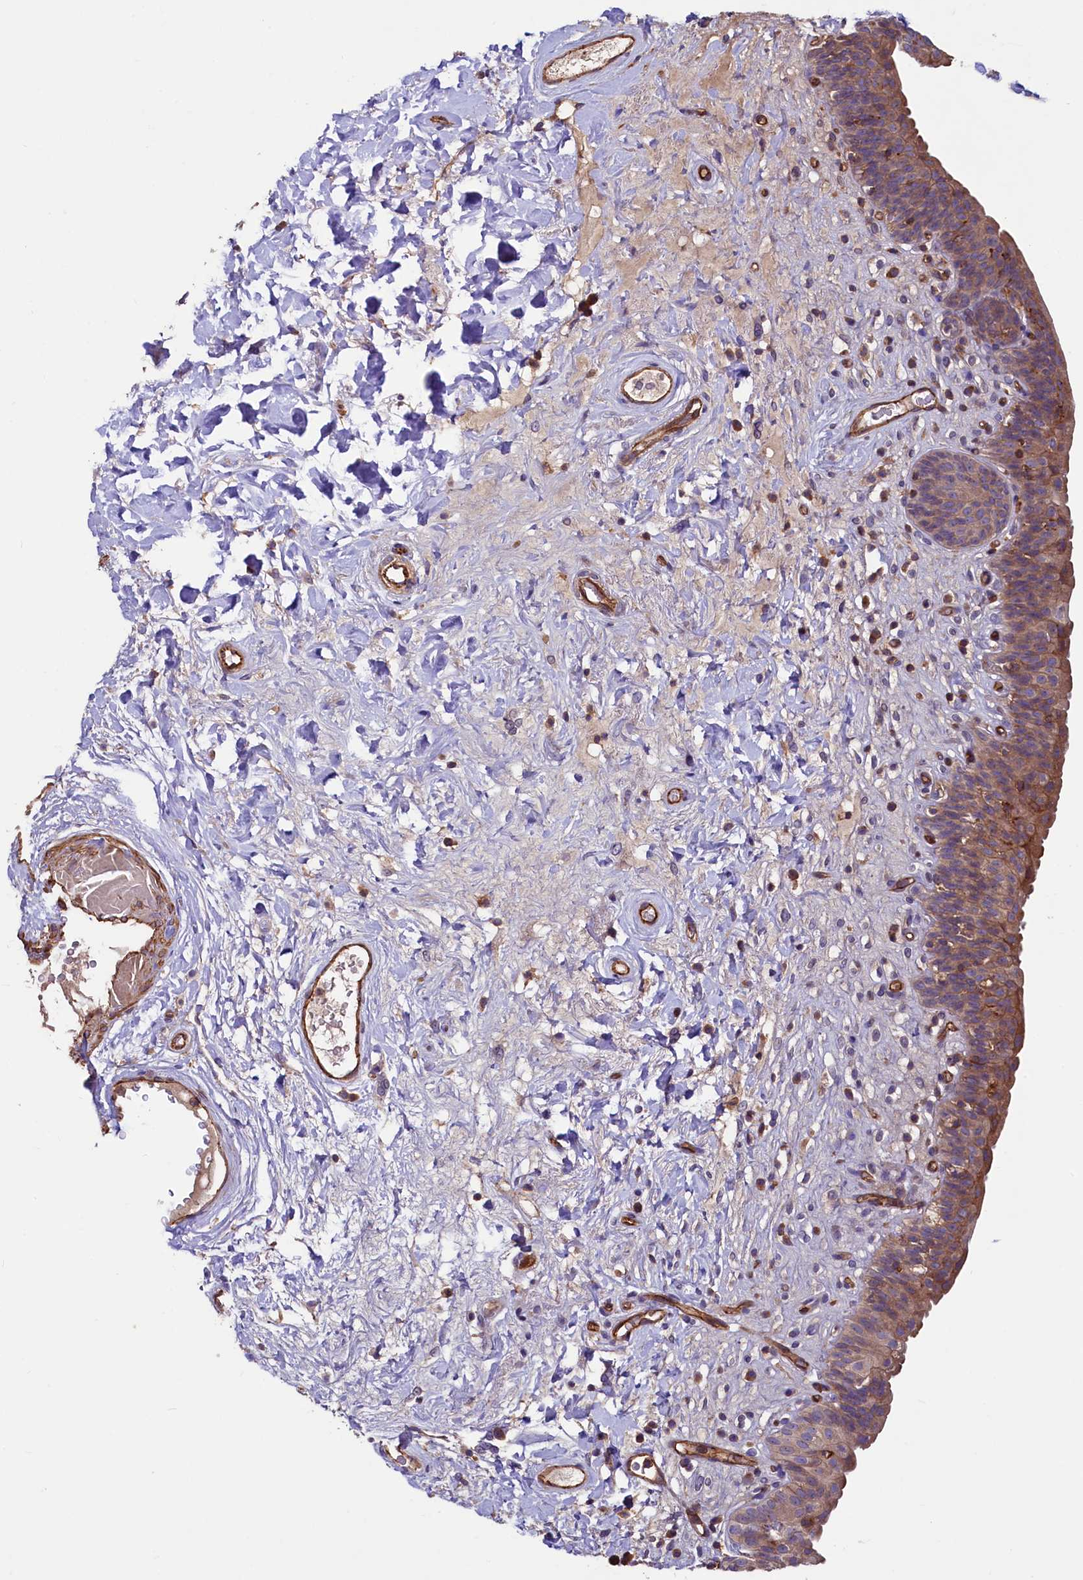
{"staining": {"intensity": "moderate", "quantity": "25%-75%", "location": "cytoplasmic/membranous"}, "tissue": "urinary bladder", "cell_type": "Urothelial cells", "image_type": "normal", "snomed": [{"axis": "morphology", "description": "Normal tissue, NOS"}, {"axis": "topography", "description": "Urinary bladder"}], "caption": "Urinary bladder stained with DAB (3,3'-diaminobenzidine) immunohistochemistry demonstrates medium levels of moderate cytoplasmic/membranous positivity in approximately 25%-75% of urothelial cells.", "gene": "KLHDC4", "patient": {"sex": "male", "age": 83}}